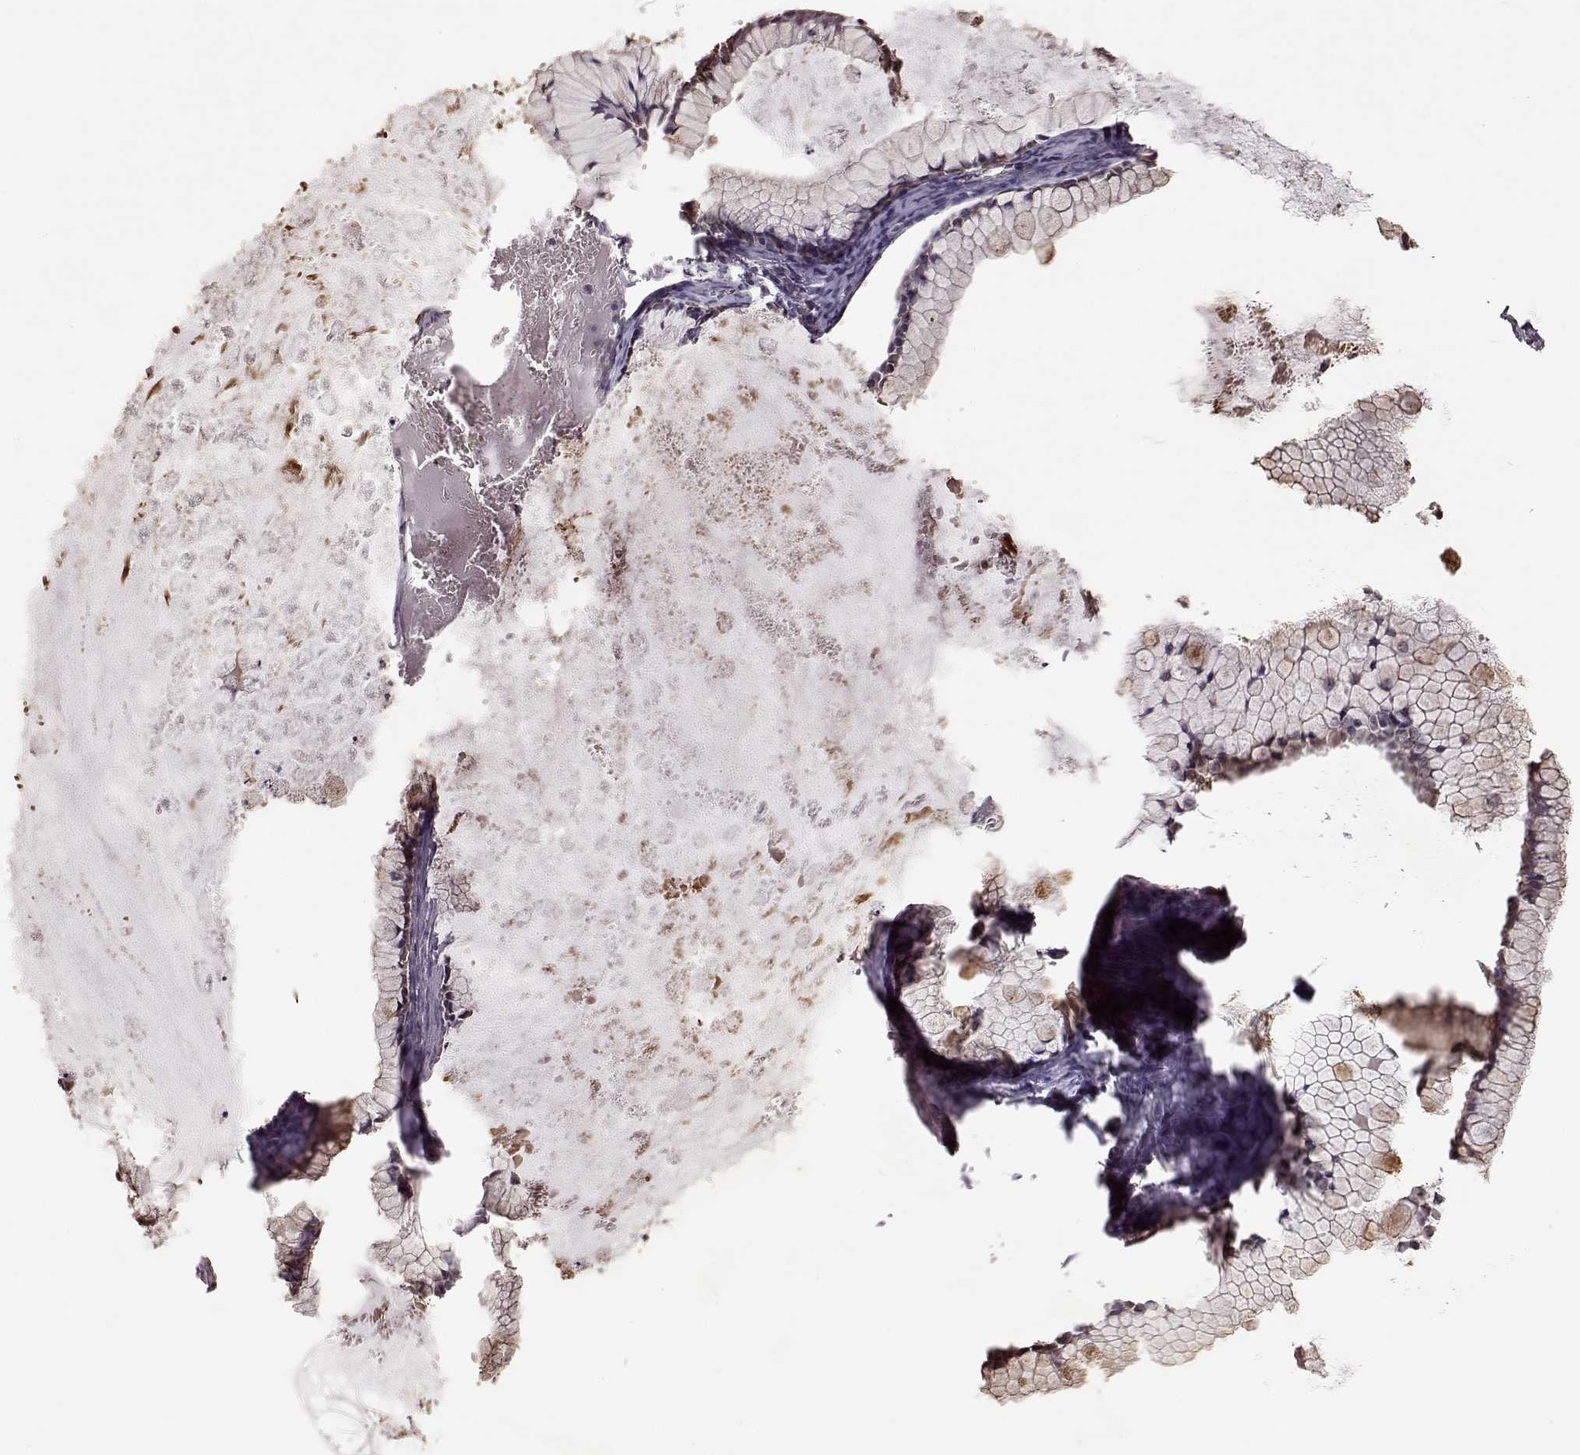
{"staining": {"intensity": "negative", "quantity": "none", "location": "none"}, "tissue": "ovarian cancer", "cell_type": "Tumor cells", "image_type": "cancer", "snomed": [{"axis": "morphology", "description": "Cystadenocarcinoma, mucinous, NOS"}, {"axis": "topography", "description": "Ovary"}], "caption": "High magnification brightfield microscopy of ovarian cancer stained with DAB (3,3'-diaminobenzidine) (brown) and counterstained with hematoxylin (blue): tumor cells show no significant staining. (Immunohistochemistry (ihc), brightfield microscopy, high magnification).", "gene": "CRB1", "patient": {"sex": "female", "age": 41}}